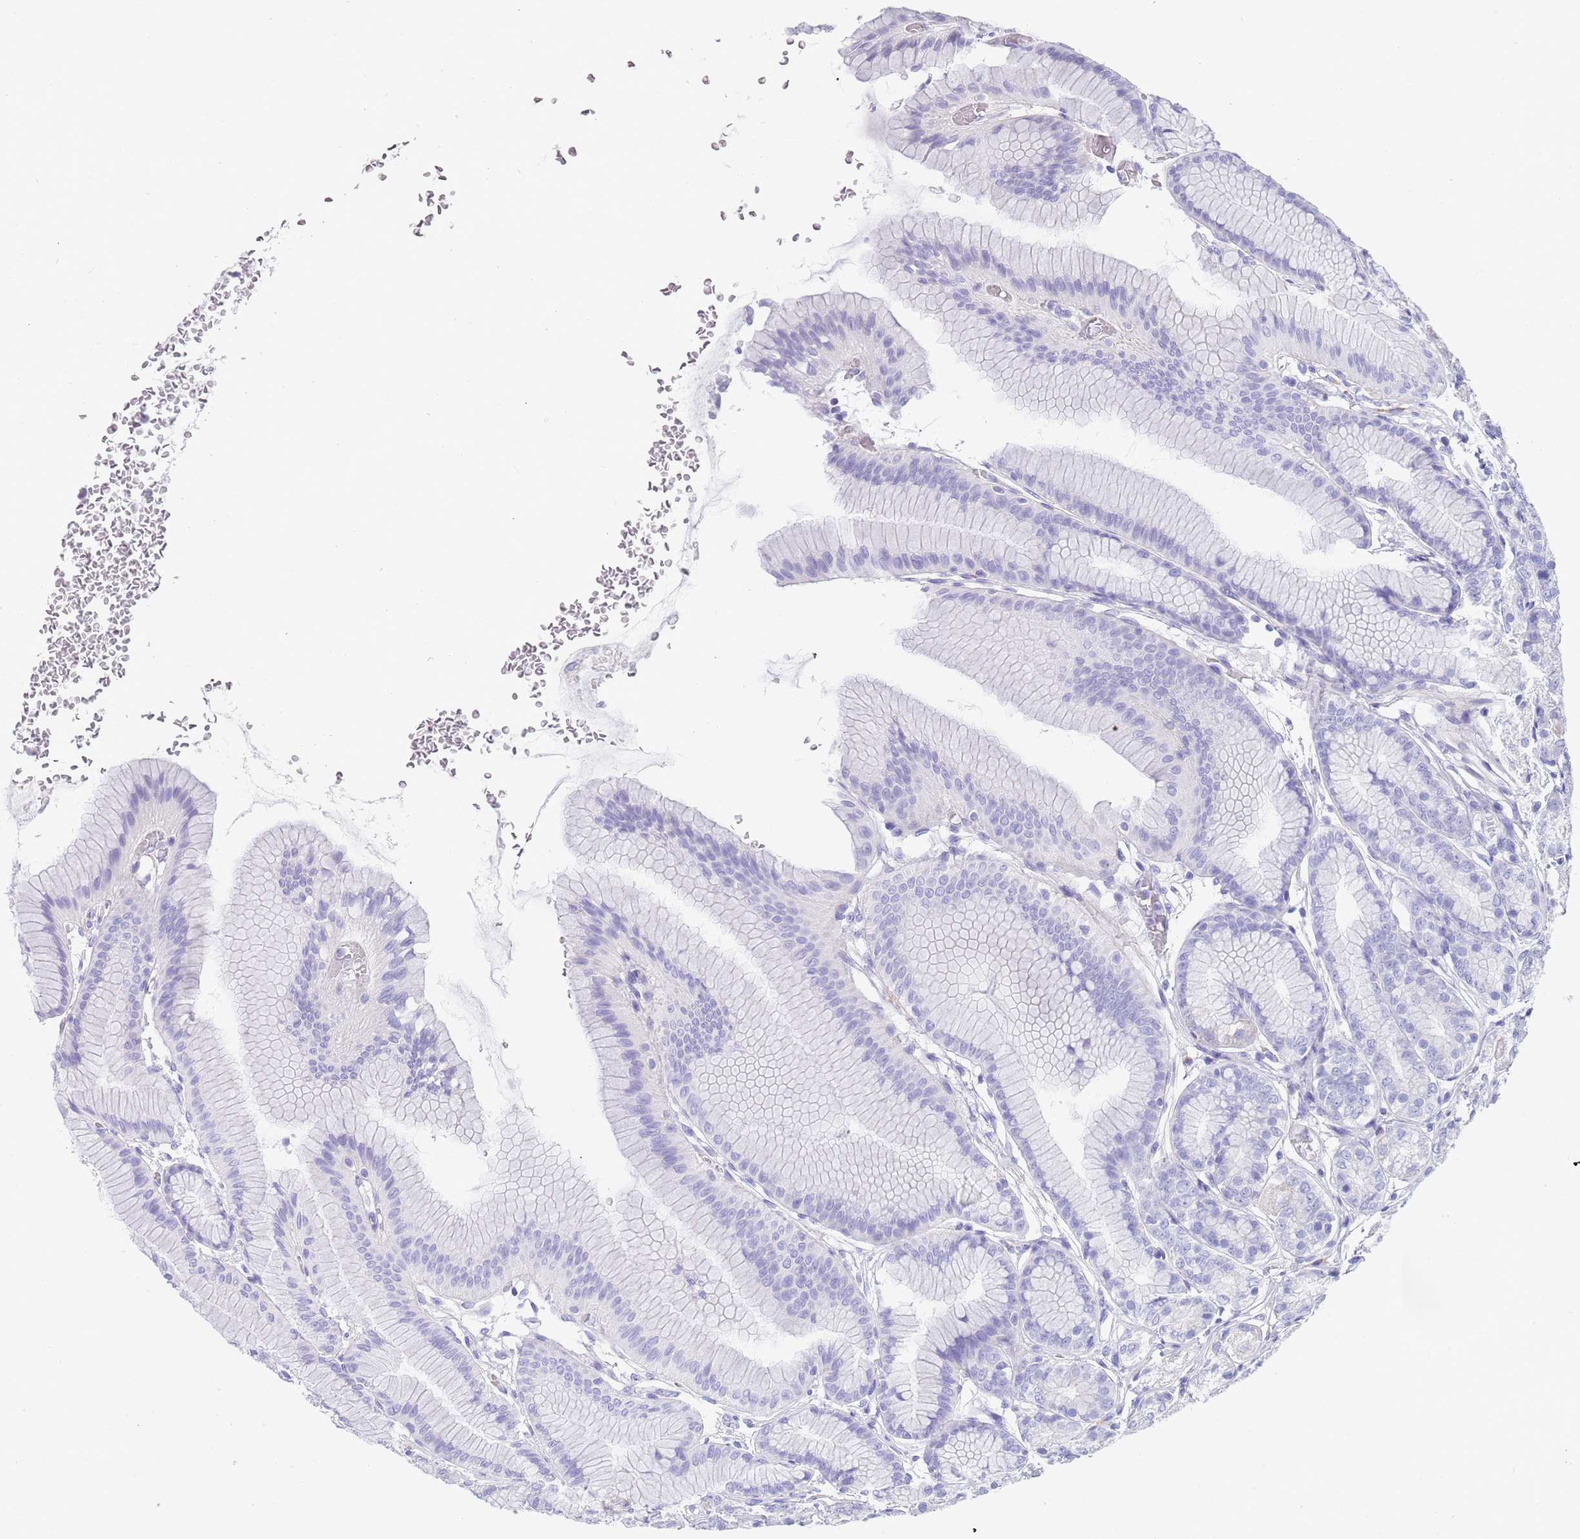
{"staining": {"intensity": "negative", "quantity": "none", "location": "none"}, "tissue": "stomach", "cell_type": "Glandular cells", "image_type": "normal", "snomed": [{"axis": "morphology", "description": "Normal tissue, NOS"}, {"axis": "morphology", "description": "Adenocarcinoma, NOS"}, {"axis": "morphology", "description": "Adenocarcinoma, High grade"}, {"axis": "topography", "description": "Stomach, upper"}, {"axis": "topography", "description": "Stomach"}], "caption": "Immunohistochemistry (IHC) photomicrograph of unremarkable stomach stained for a protein (brown), which reveals no positivity in glandular cells.", "gene": "CPXM2", "patient": {"sex": "female", "age": 65}}